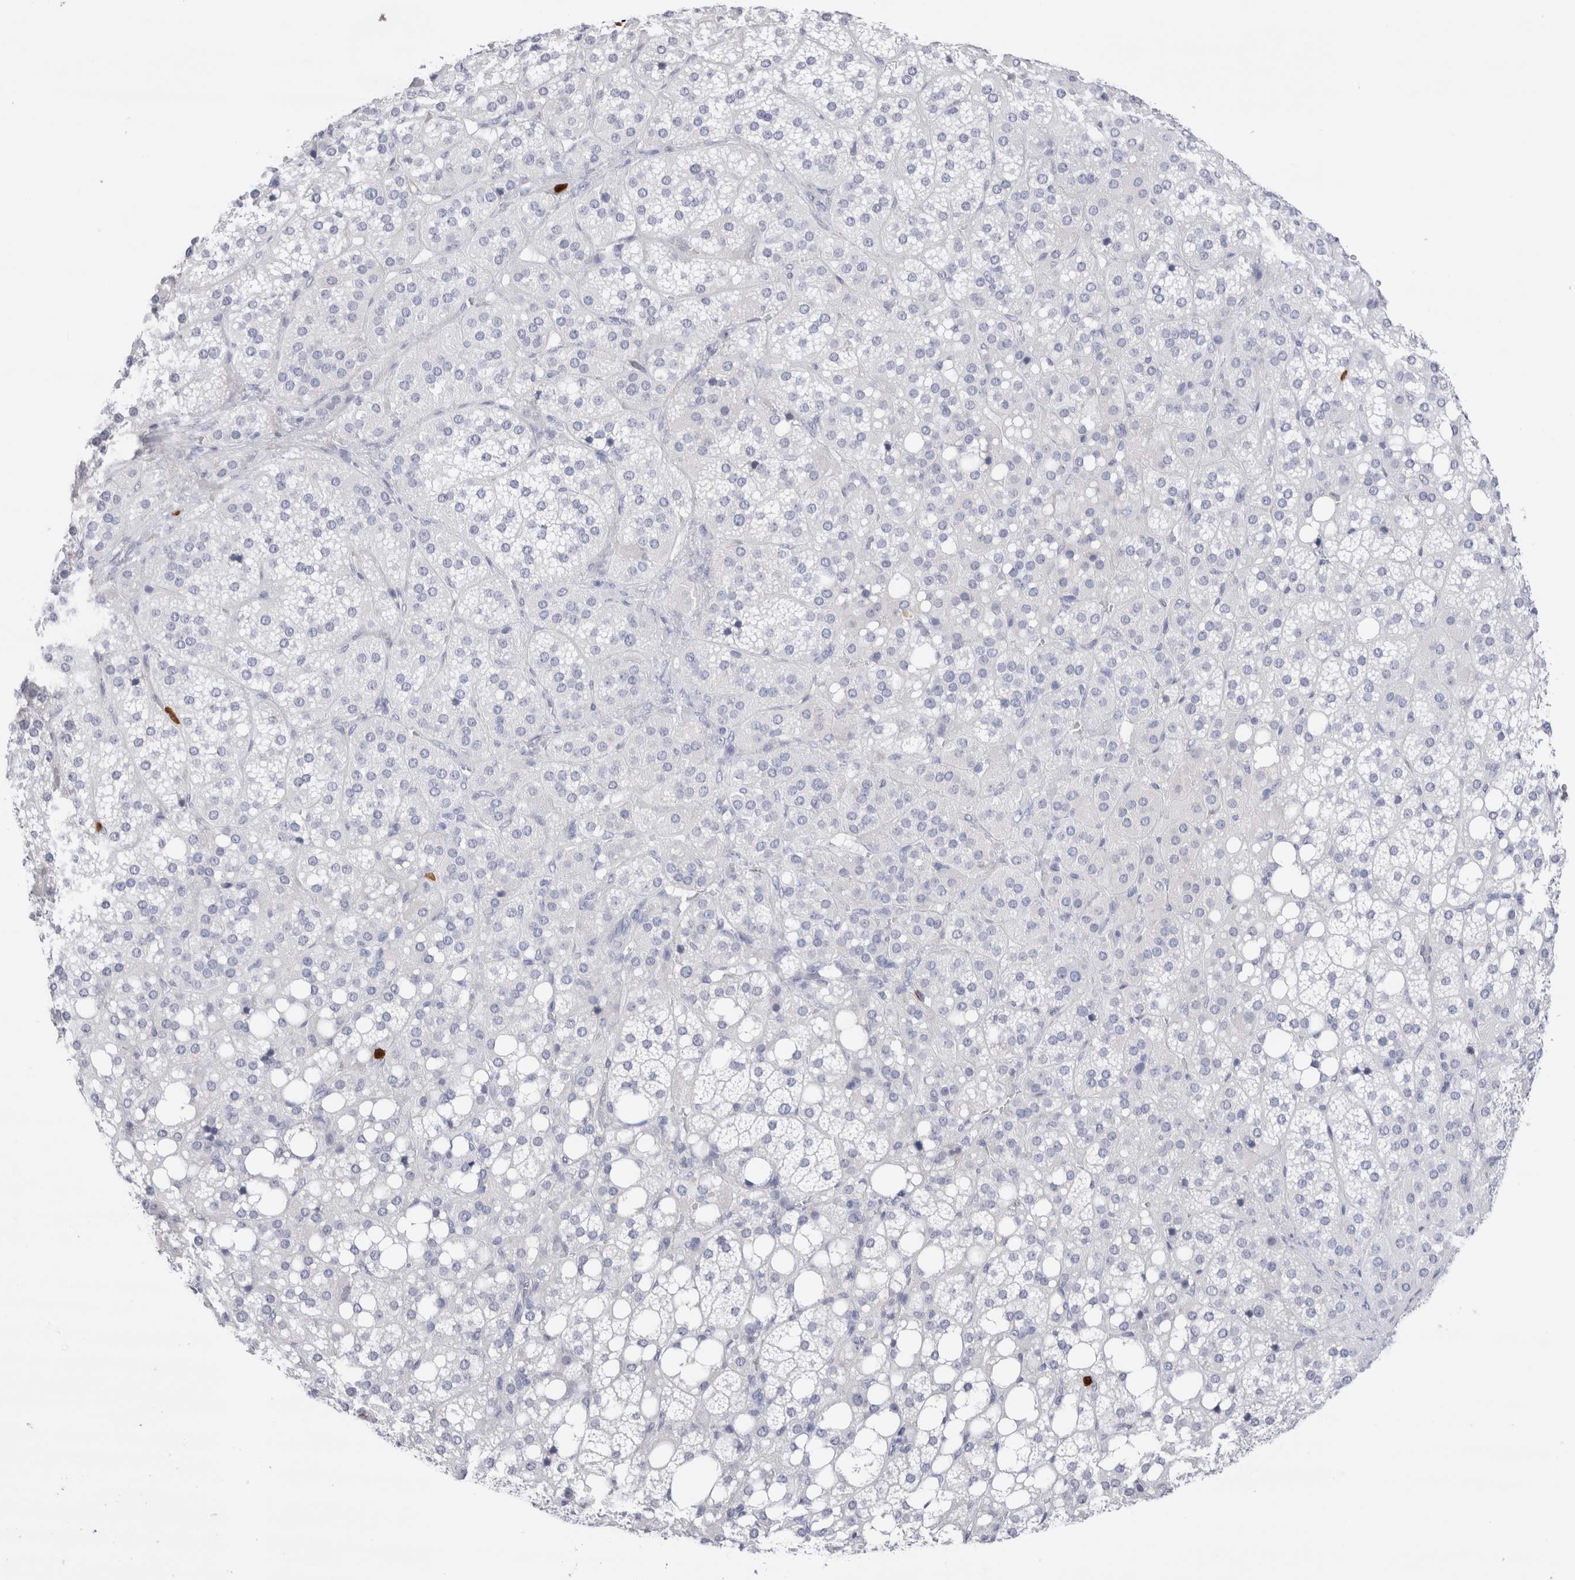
{"staining": {"intensity": "negative", "quantity": "none", "location": "none"}, "tissue": "adrenal gland", "cell_type": "Glandular cells", "image_type": "normal", "snomed": [{"axis": "morphology", "description": "Normal tissue, NOS"}, {"axis": "topography", "description": "Adrenal gland"}], "caption": "Adrenal gland was stained to show a protein in brown. There is no significant expression in glandular cells. (Stains: DAB (3,3'-diaminobenzidine) immunohistochemistry with hematoxylin counter stain, Microscopy: brightfield microscopy at high magnification).", "gene": "SLC10A5", "patient": {"sex": "female", "age": 59}}